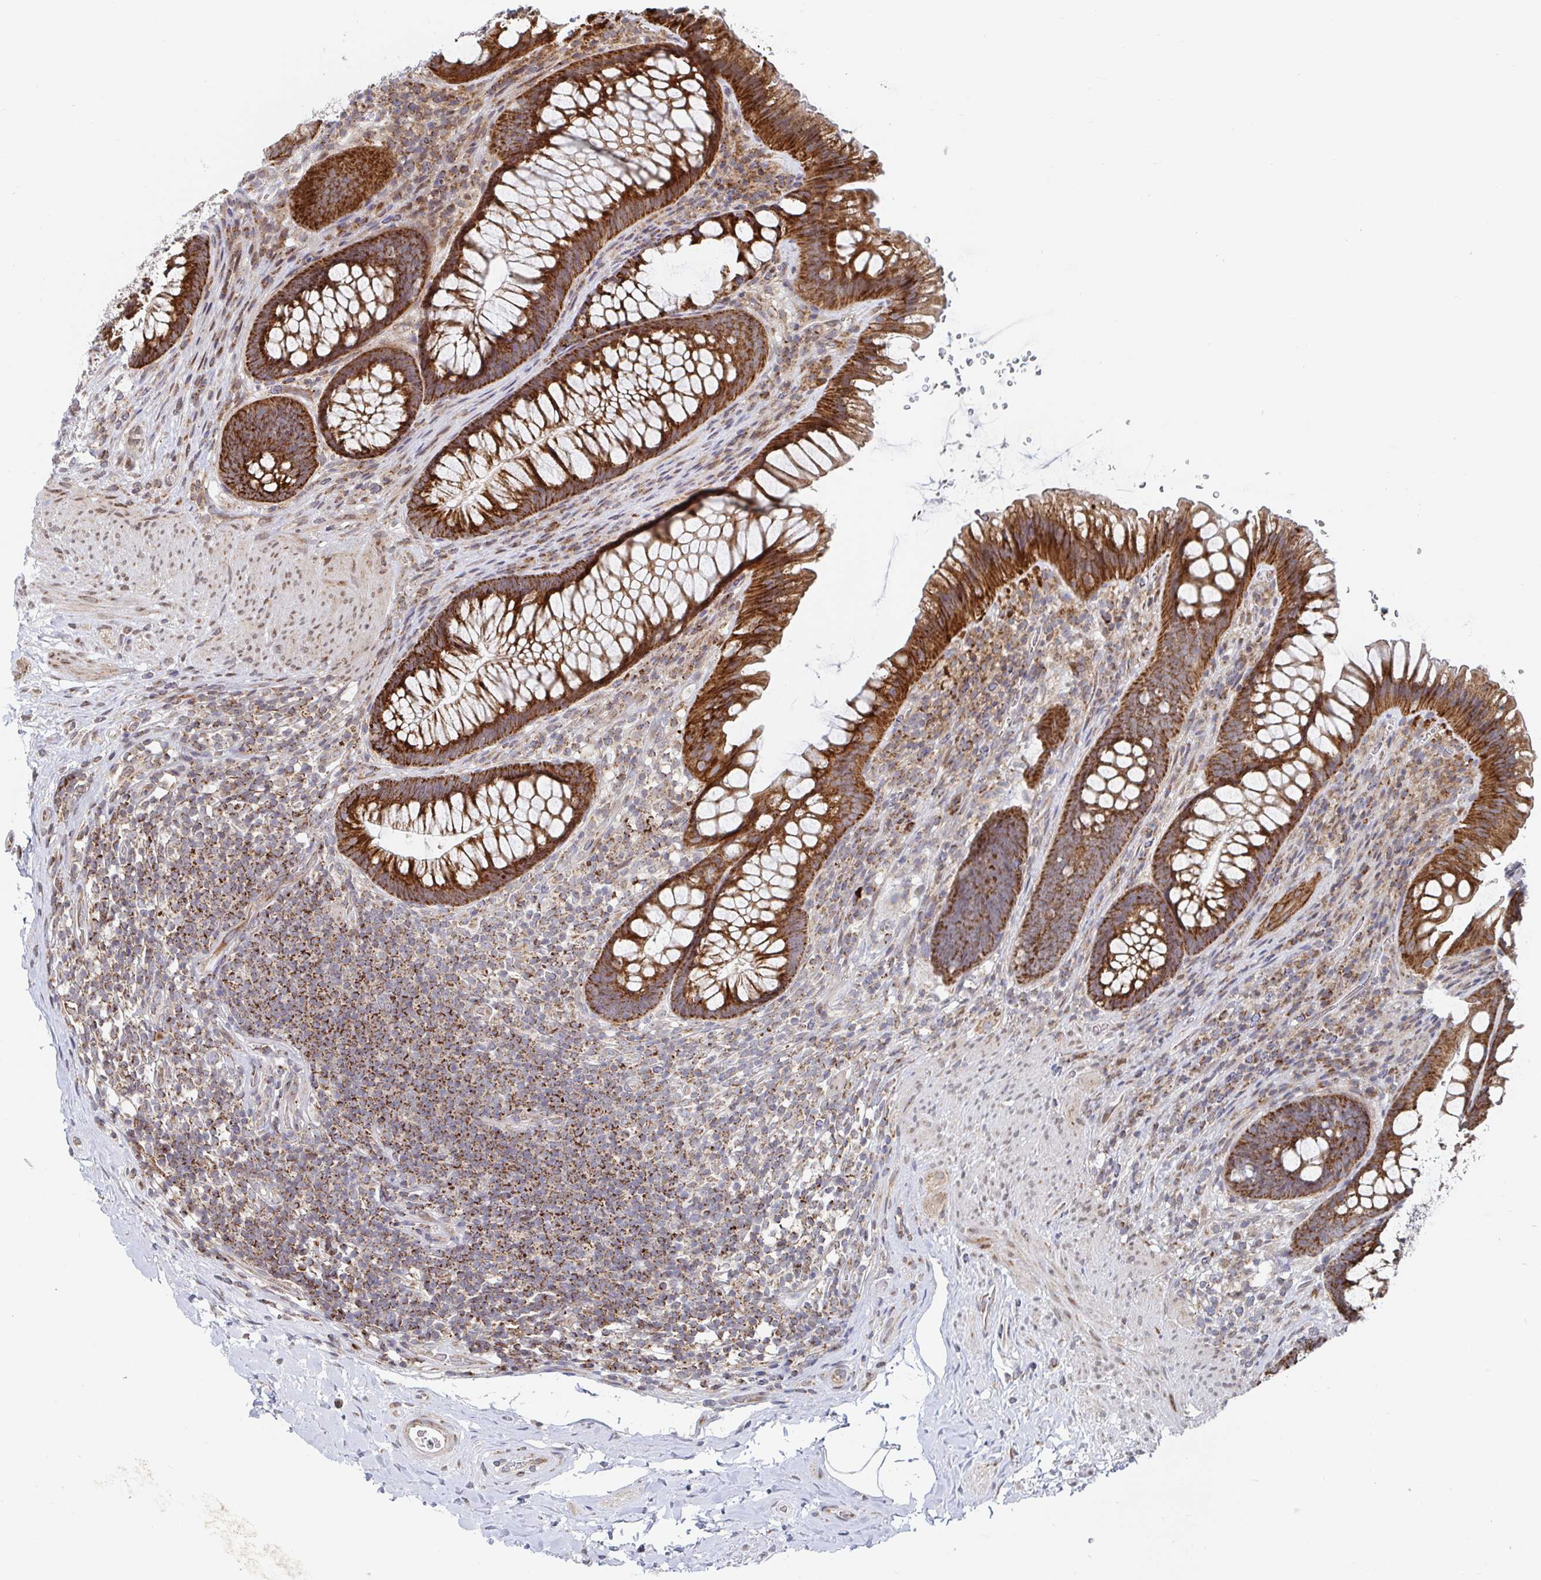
{"staining": {"intensity": "strong", "quantity": ">75%", "location": "cytoplasmic/membranous"}, "tissue": "rectum", "cell_type": "Glandular cells", "image_type": "normal", "snomed": [{"axis": "morphology", "description": "Normal tissue, NOS"}, {"axis": "topography", "description": "Rectum"}], "caption": "The immunohistochemical stain highlights strong cytoplasmic/membranous positivity in glandular cells of benign rectum.", "gene": "STARD8", "patient": {"sex": "male", "age": 53}}